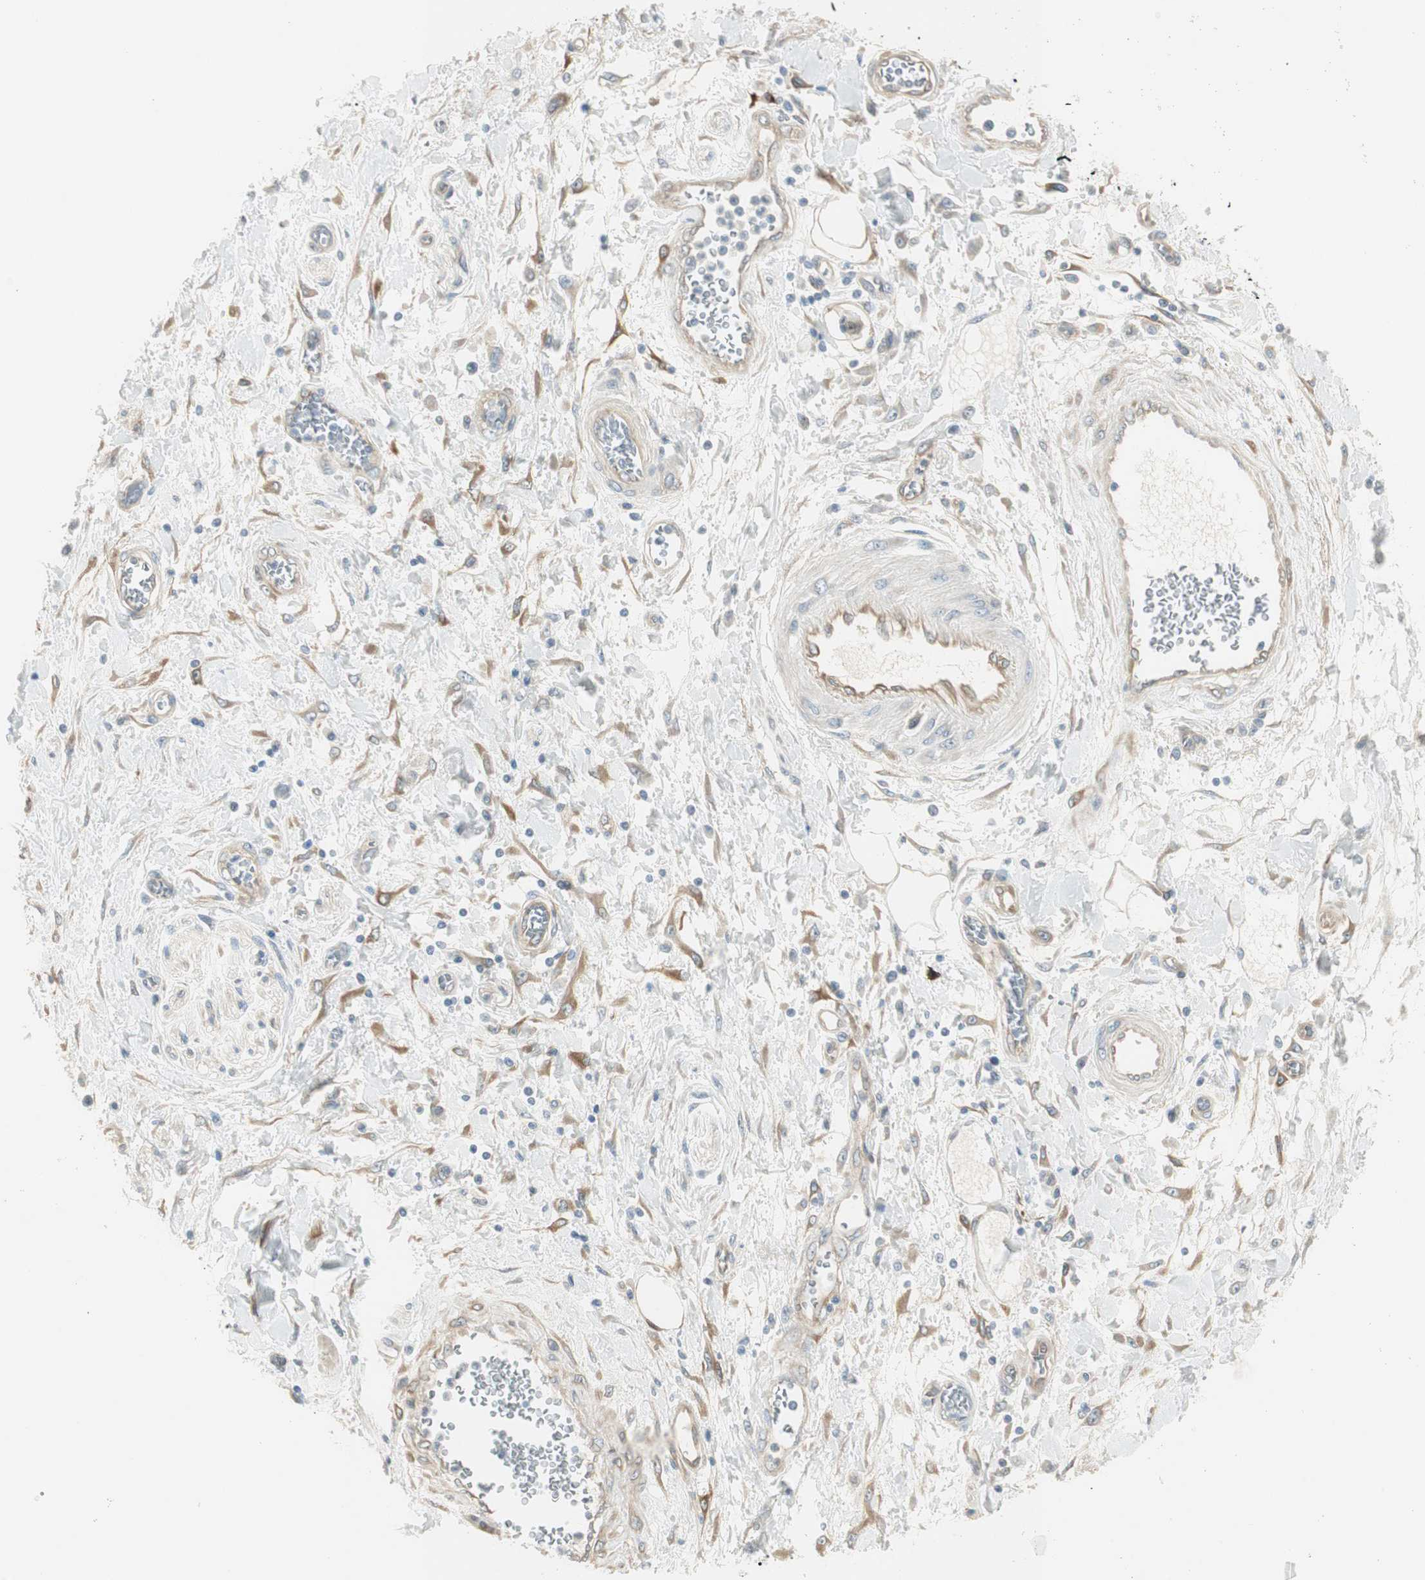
{"staining": {"intensity": "weak", "quantity": "<25%", "location": "cytoplasmic/membranous"}, "tissue": "pancreatic cancer", "cell_type": "Tumor cells", "image_type": "cancer", "snomed": [{"axis": "morphology", "description": "Adenocarcinoma, NOS"}, {"axis": "topography", "description": "Pancreas"}], "caption": "Immunohistochemistry (IHC) histopathology image of pancreatic adenocarcinoma stained for a protein (brown), which demonstrates no positivity in tumor cells.", "gene": "STON1-GTF2A1L", "patient": {"sex": "female", "age": 70}}